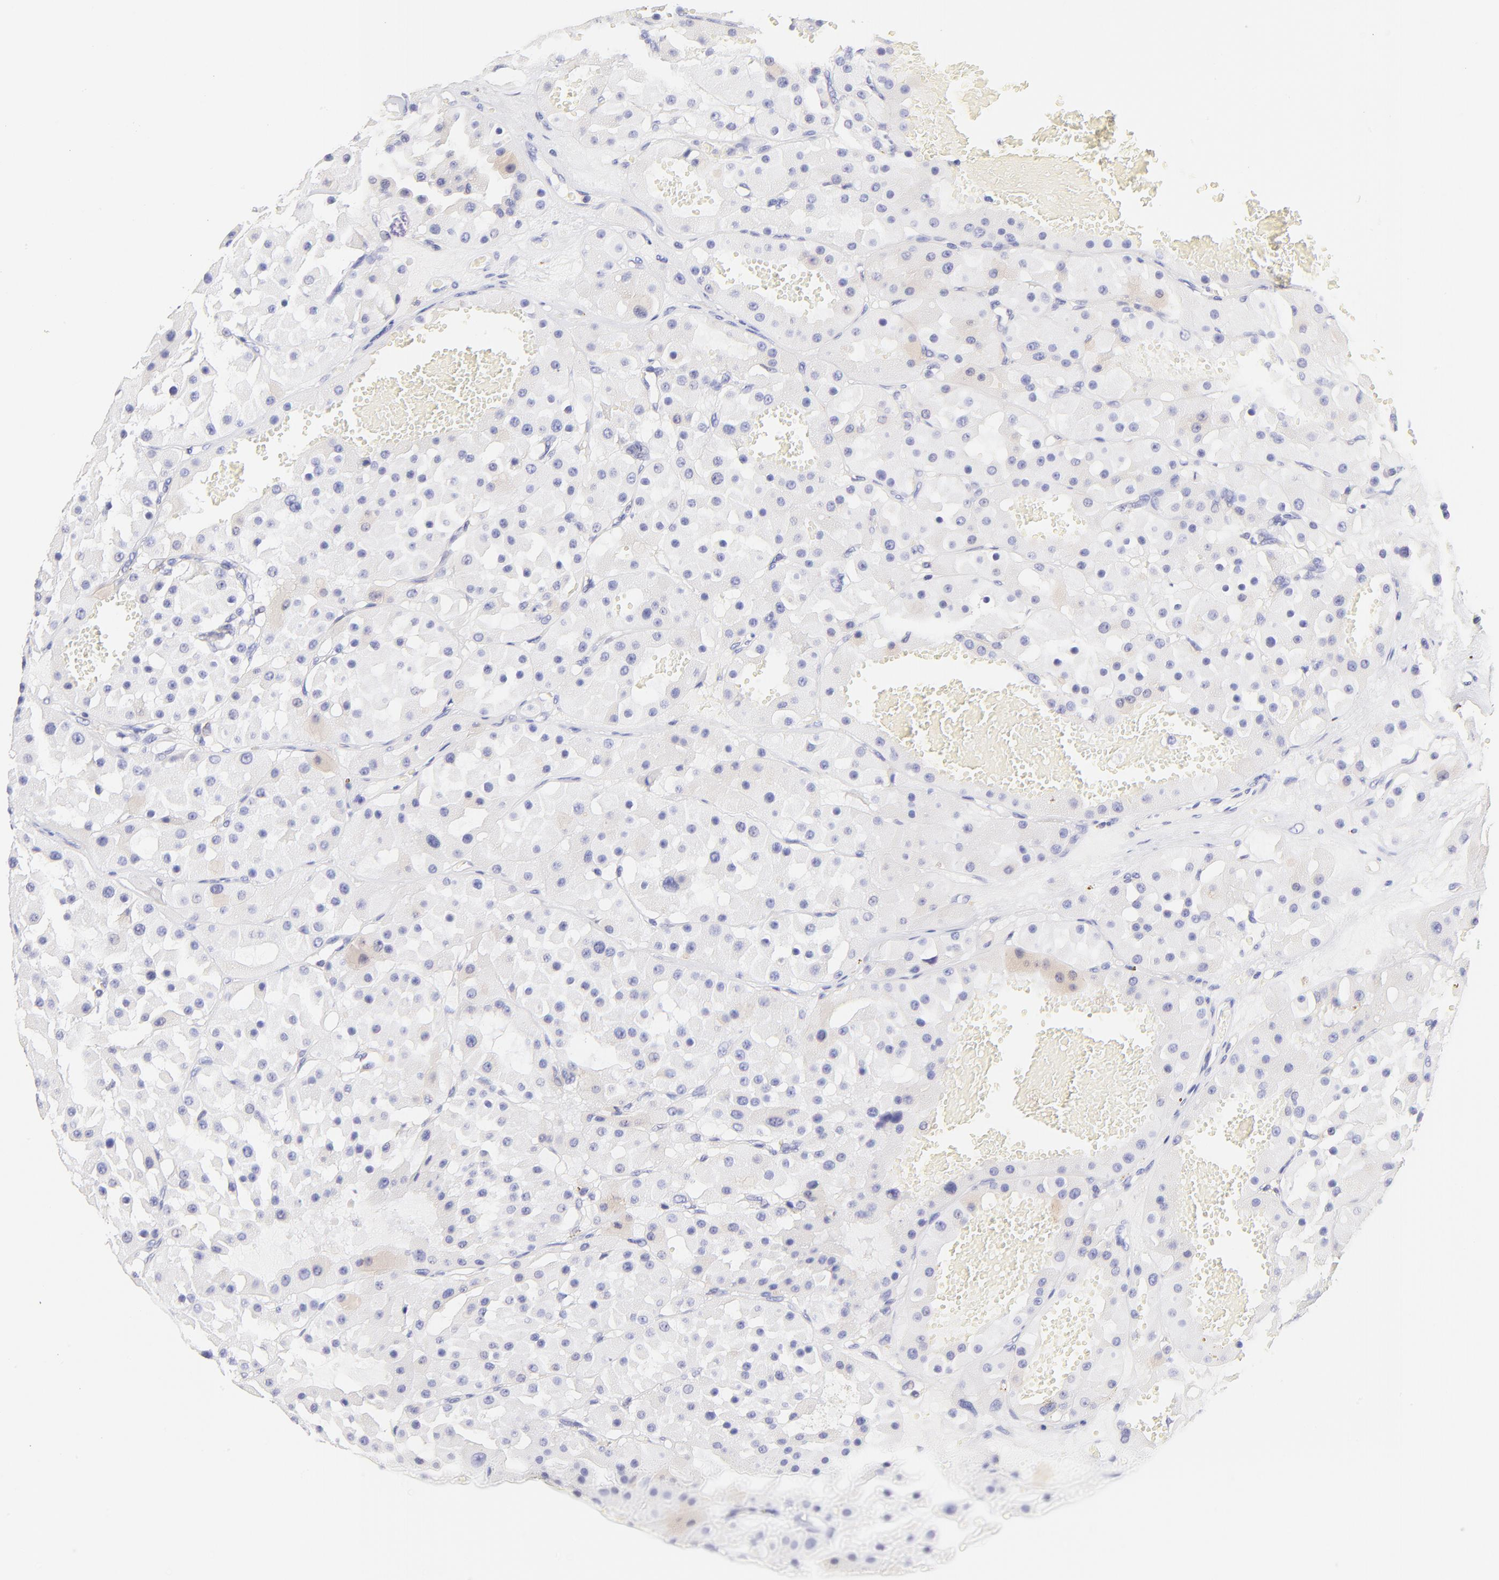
{"staining": {"intensity": "negative", "quantity": "none", "location": "none"}, "tissue": "renal cancer", "cell_type": "Tumor cells", "image_type": "cancer", "snomed": [{"axis": "morphology", "description": "Adenocarcinoma, uncertain malignant potential"}, {"axis": "topography", "description": "Kidney"}], "caption": "Immunohistochemical staining of adenocarcinoma,  uncertain malignant potential (renal) reveals no significant positivity in tumor cells. Nuclei are stained in blue.", "gene": "IRAG2", "patient": {"sex": "male", "age": 63}}